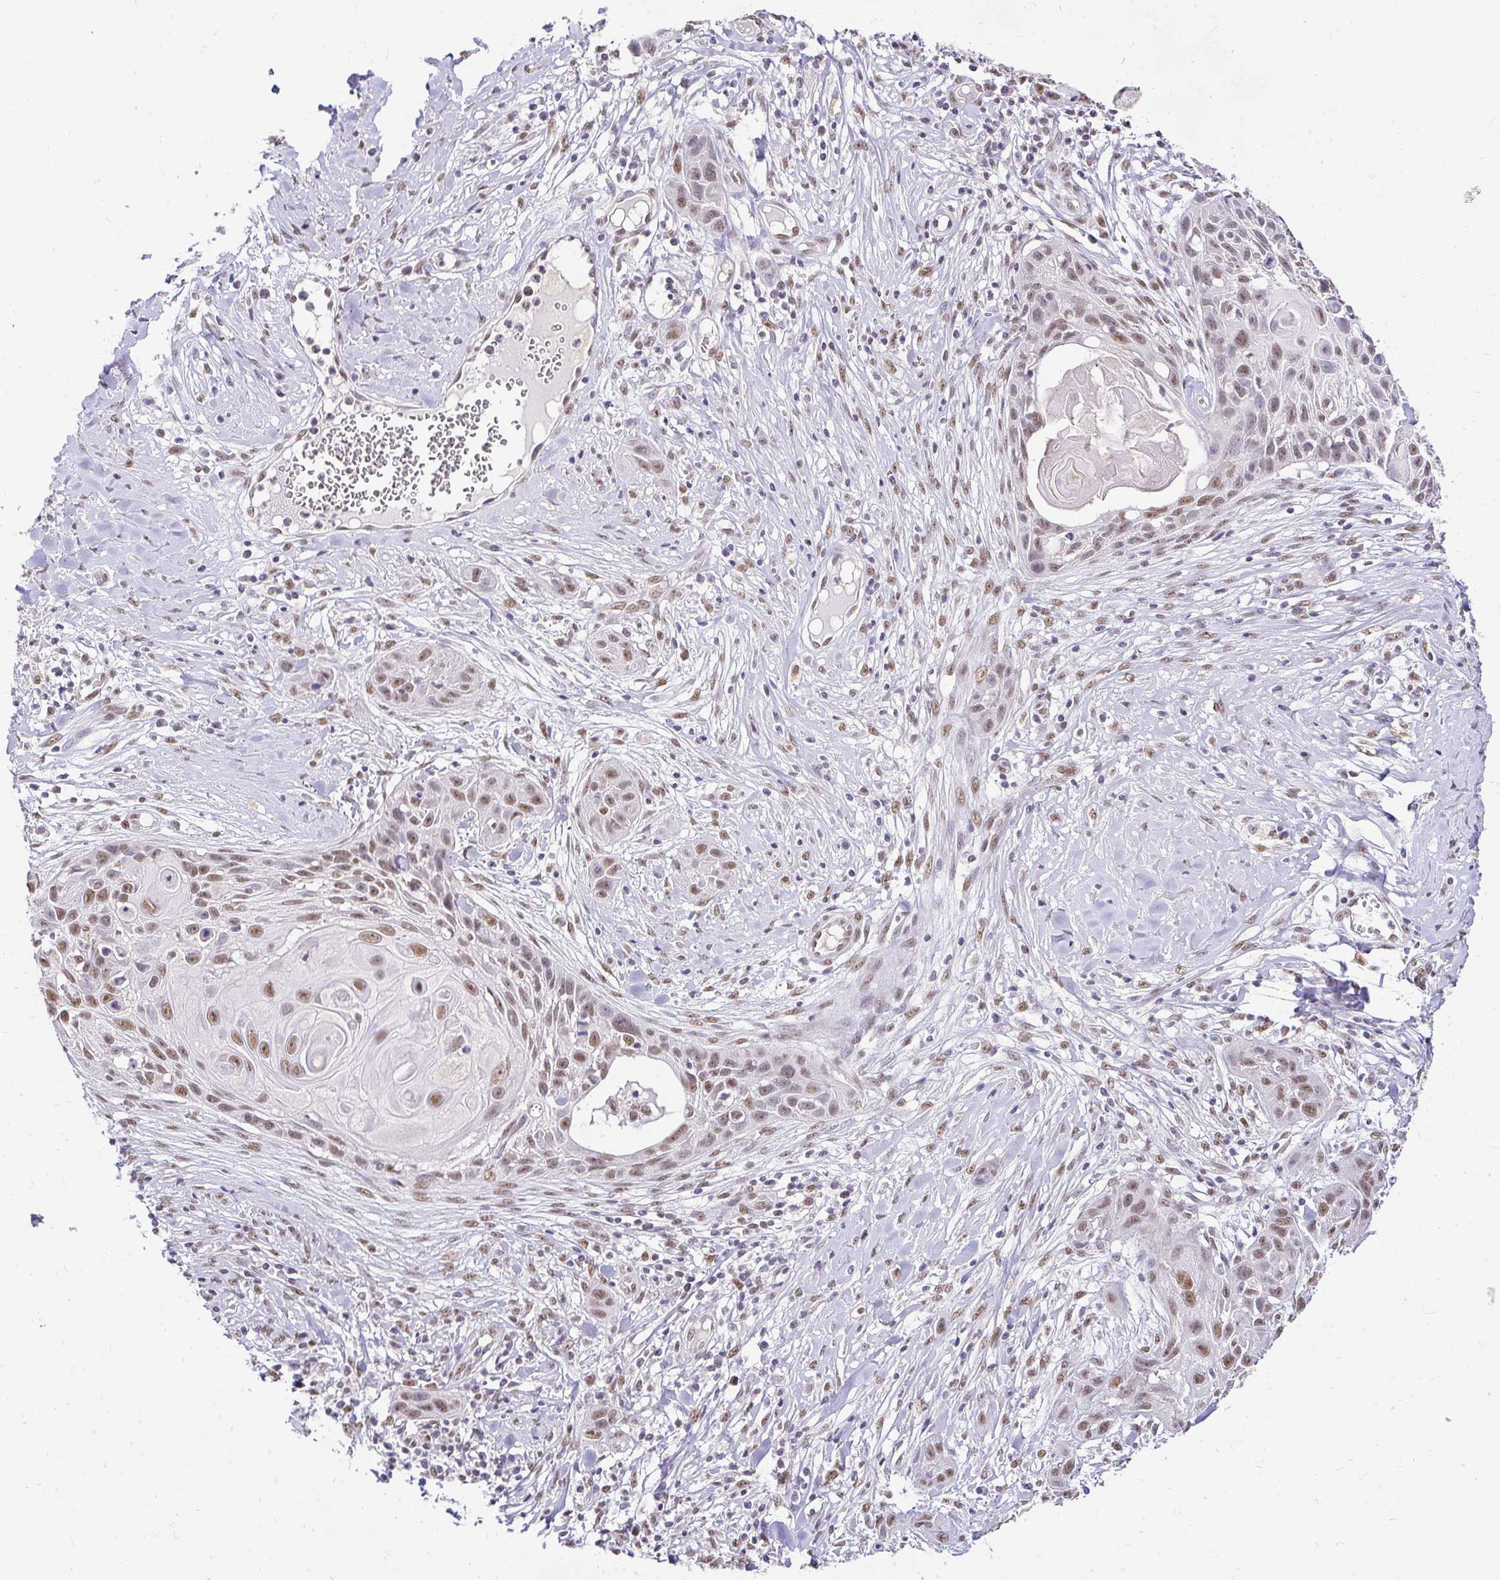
{"staining": {"intensity": "moderate", "quantity": ">75%", "location": "nuclear"}, "tissue": "skin cancer", "cell_type": "Tumor cells", "image_type": "cancer", "snomed": [{"axis": "morphology", "description": "Squamous cell carcinoma, NOS"}, {"axis": "topography", "description": "Skin"}, {"axis": "topography", "description": "Vulva"}], "caption": "The immunohistochemical stain highlights moderate nuclear expression in tumor cells of skin cancer tissue. The staining was performed using DAB (3,3'-diaminobenzidine), with brown indicating positive protein expression. Nuclei are stained blue with hematoxylin.", "gene": "RIMS4", "patient": {"sex": "female", "age": 83}}